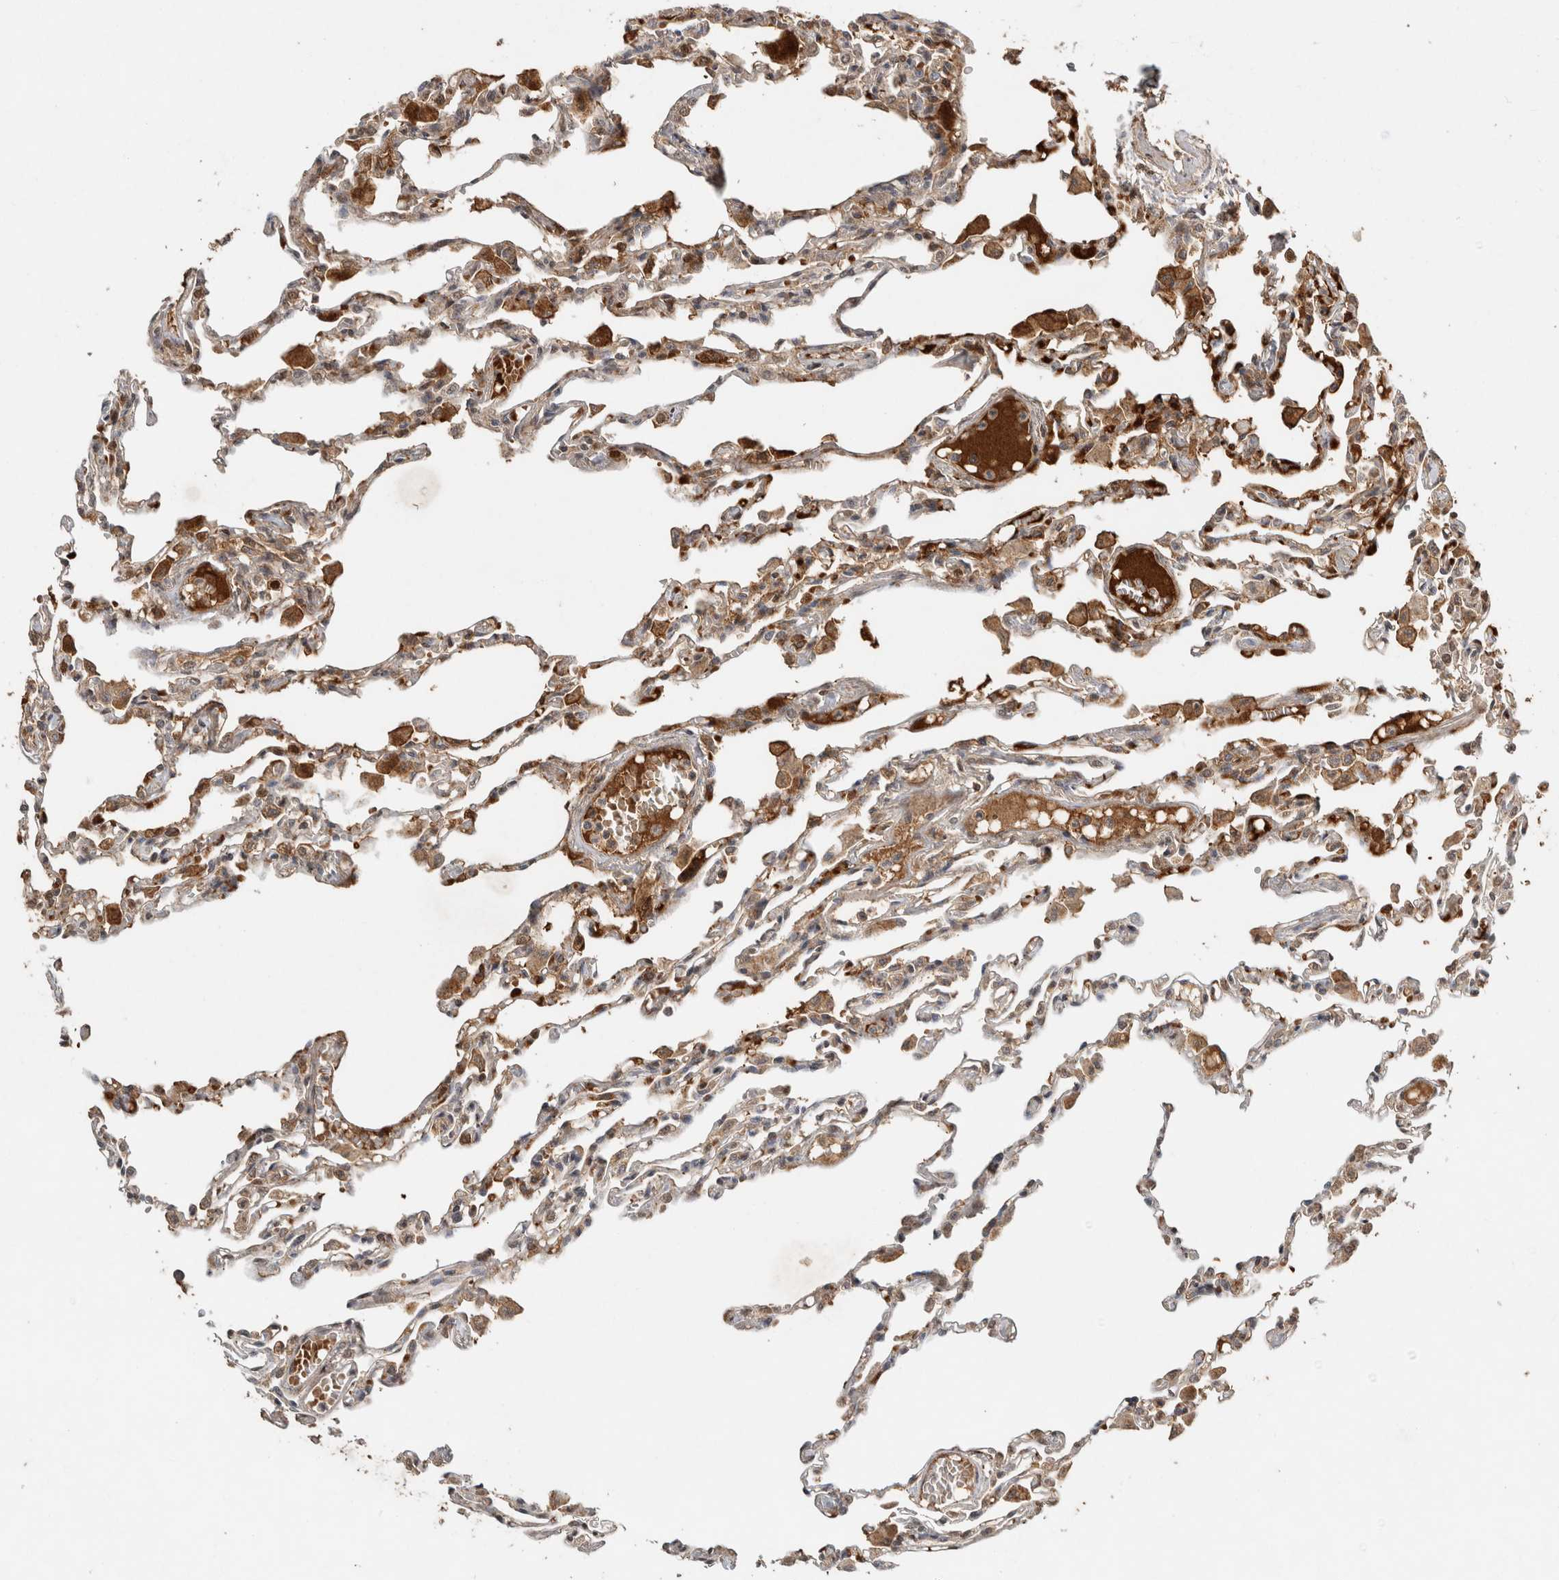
{"staining": {"intensity": "weak", "quantity": ">75%", "location": "cytoplasmic/membranous"}, "tissue": "lung", "cell_type": "Alveolar cells", "image_type": "normal", "snomed": [{"axis": "morphology", "description": "Normal tissue, NOS"}, {"axis": "topography", "description": "Bronchus"}, {"axis": "topography", "description": "Lung"}], "caption": "Human lung stained with a brown dye reveals weak cytoplasmic/membranous positive positivity in about >75% of alveolar cells.", "gene": "FAM3A", "patient": {"sex": "female", "age": 49}}